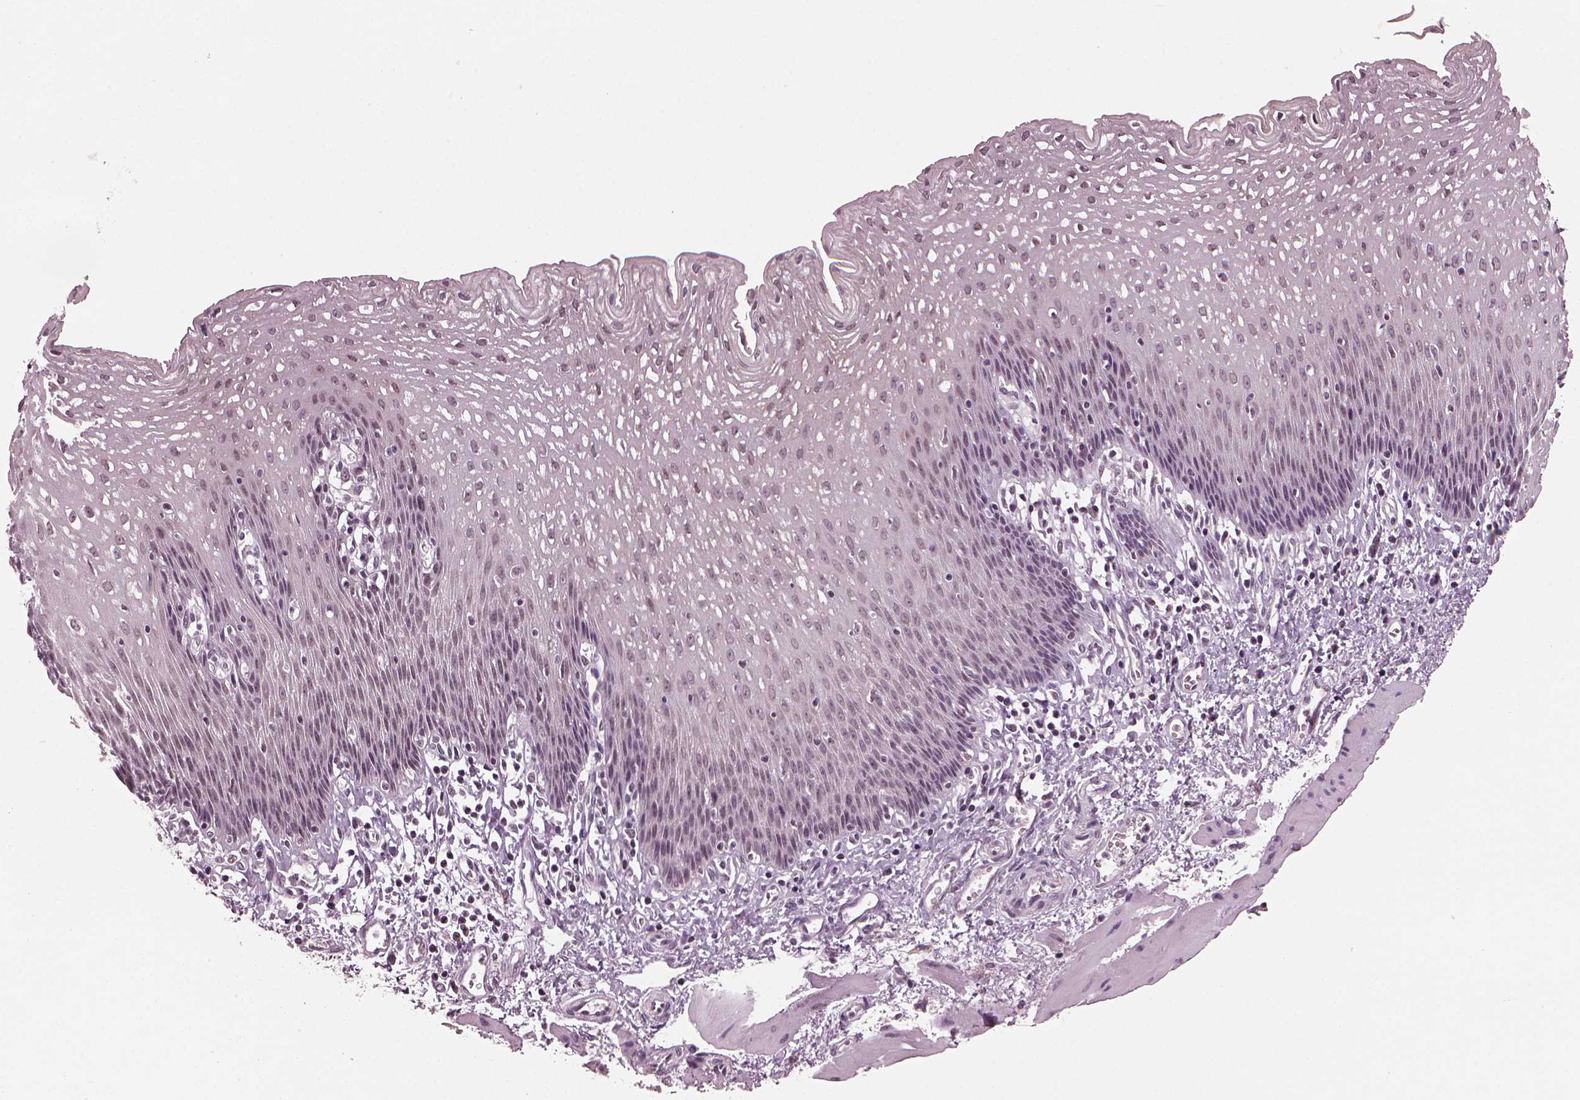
{"staining": {"intensity": "negative", "quantity": "none", "location": "none"}, "tissue": "esophagus", "cell_type": "Squamous epithelial cells", "image_type": "normal", "snomed": [{"axis": "morphology", "description": "Normal tissue, NOS"}, {"axis": "topography", "description": "Esophagus"}], "caption": "There is no significant expression in squamous epithelial cells of esophagus. (Immunohistochemistry, brightfield microscopy, high magnification).", "gene": "RUVBL2", "patient": {"sex": "female", "age": 64}}